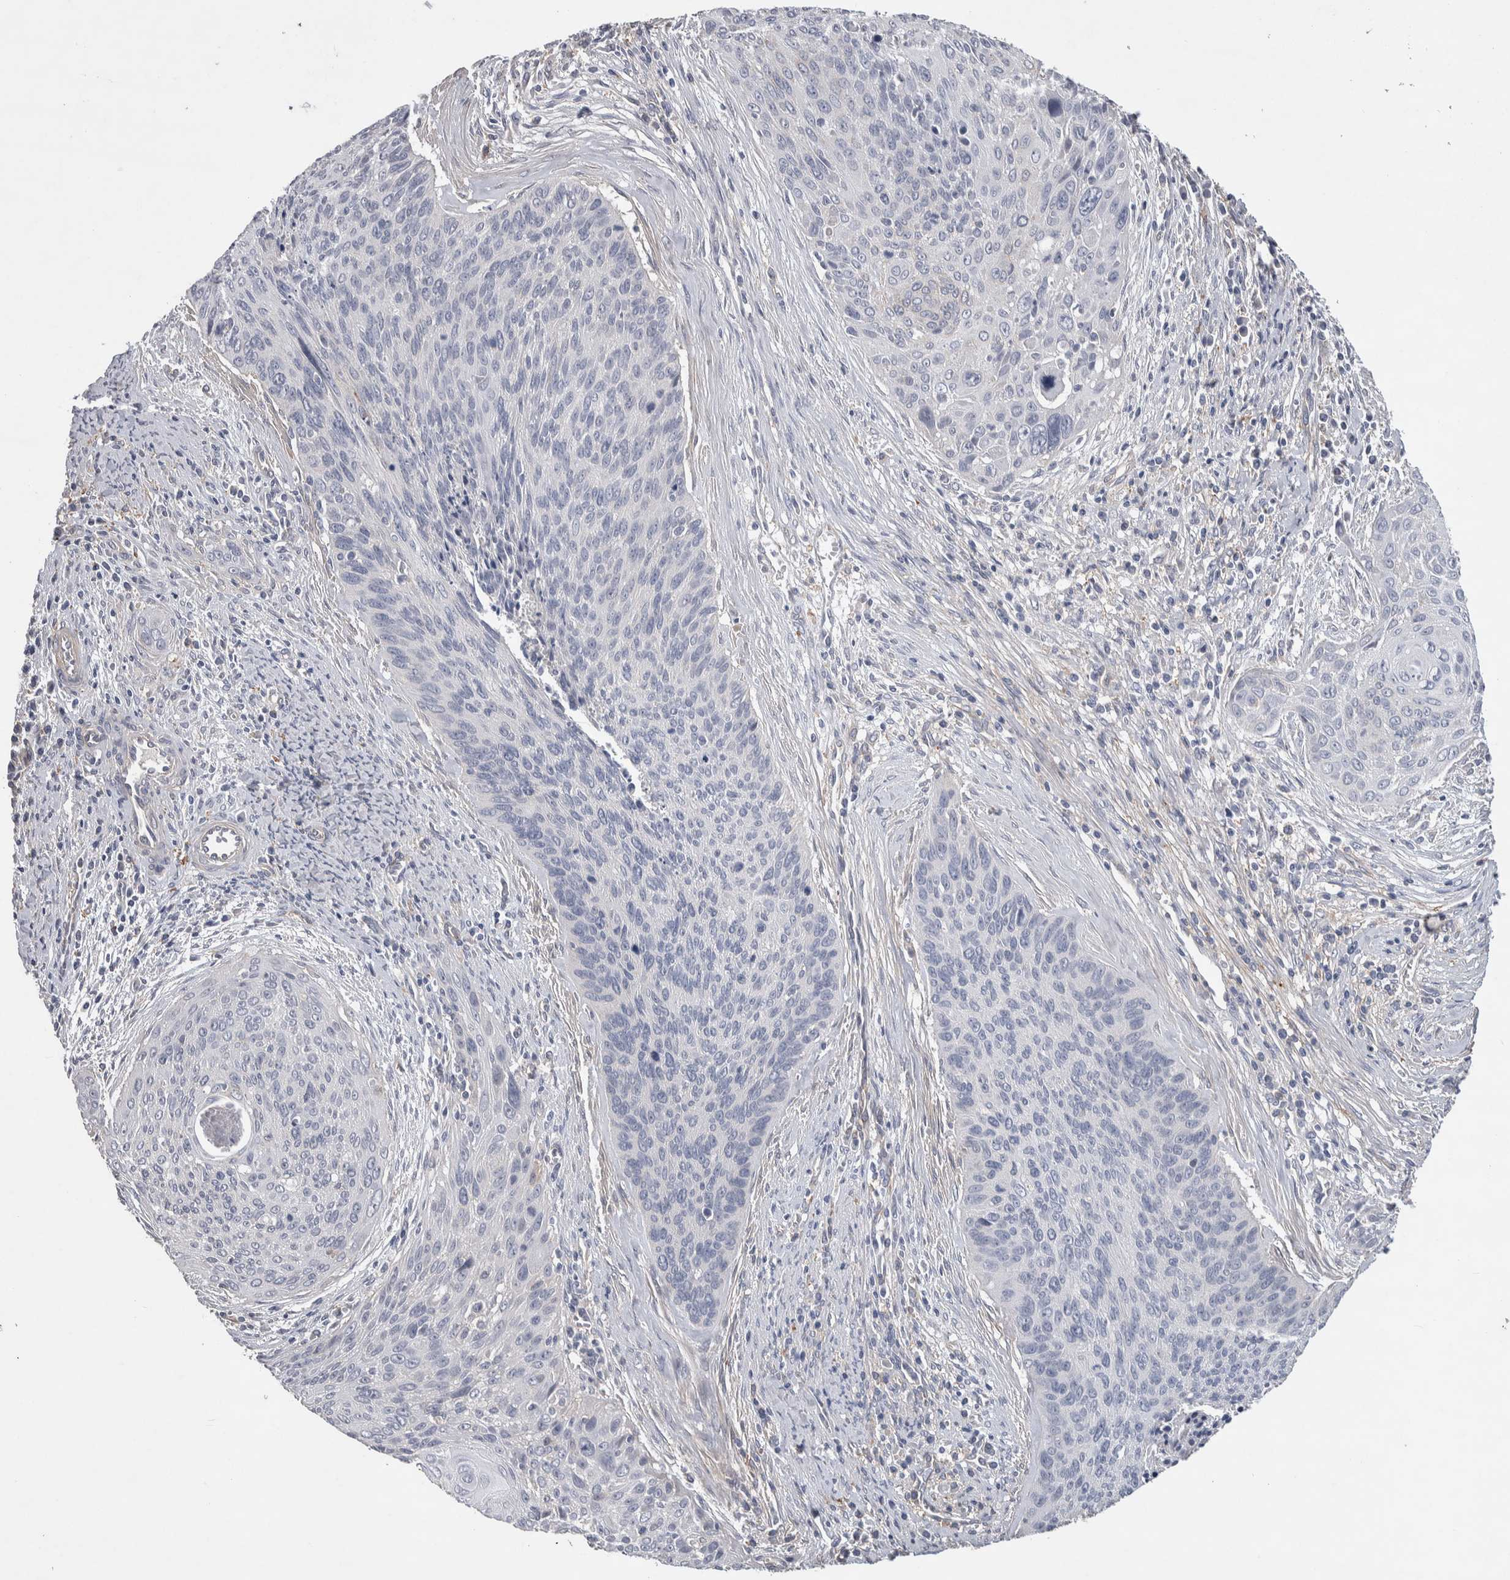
{"staining": {"intensity": "negative", "quantity": "none", "location": "none"}, "tissue": "cervical cancer", "cell_type": "Tumor cells", "image_type": "cancer", "snomed": [{"axis": "morphology", "description": "Squamous cell carcinoma, NOS"}, {"axis": "topography", "description": "Cervix"}], "caption": "Tumor cells are negative for brown protein staining in cervical cancer.", "gene": "GCNA", "patient": {"sex": "female", "age": 55}}